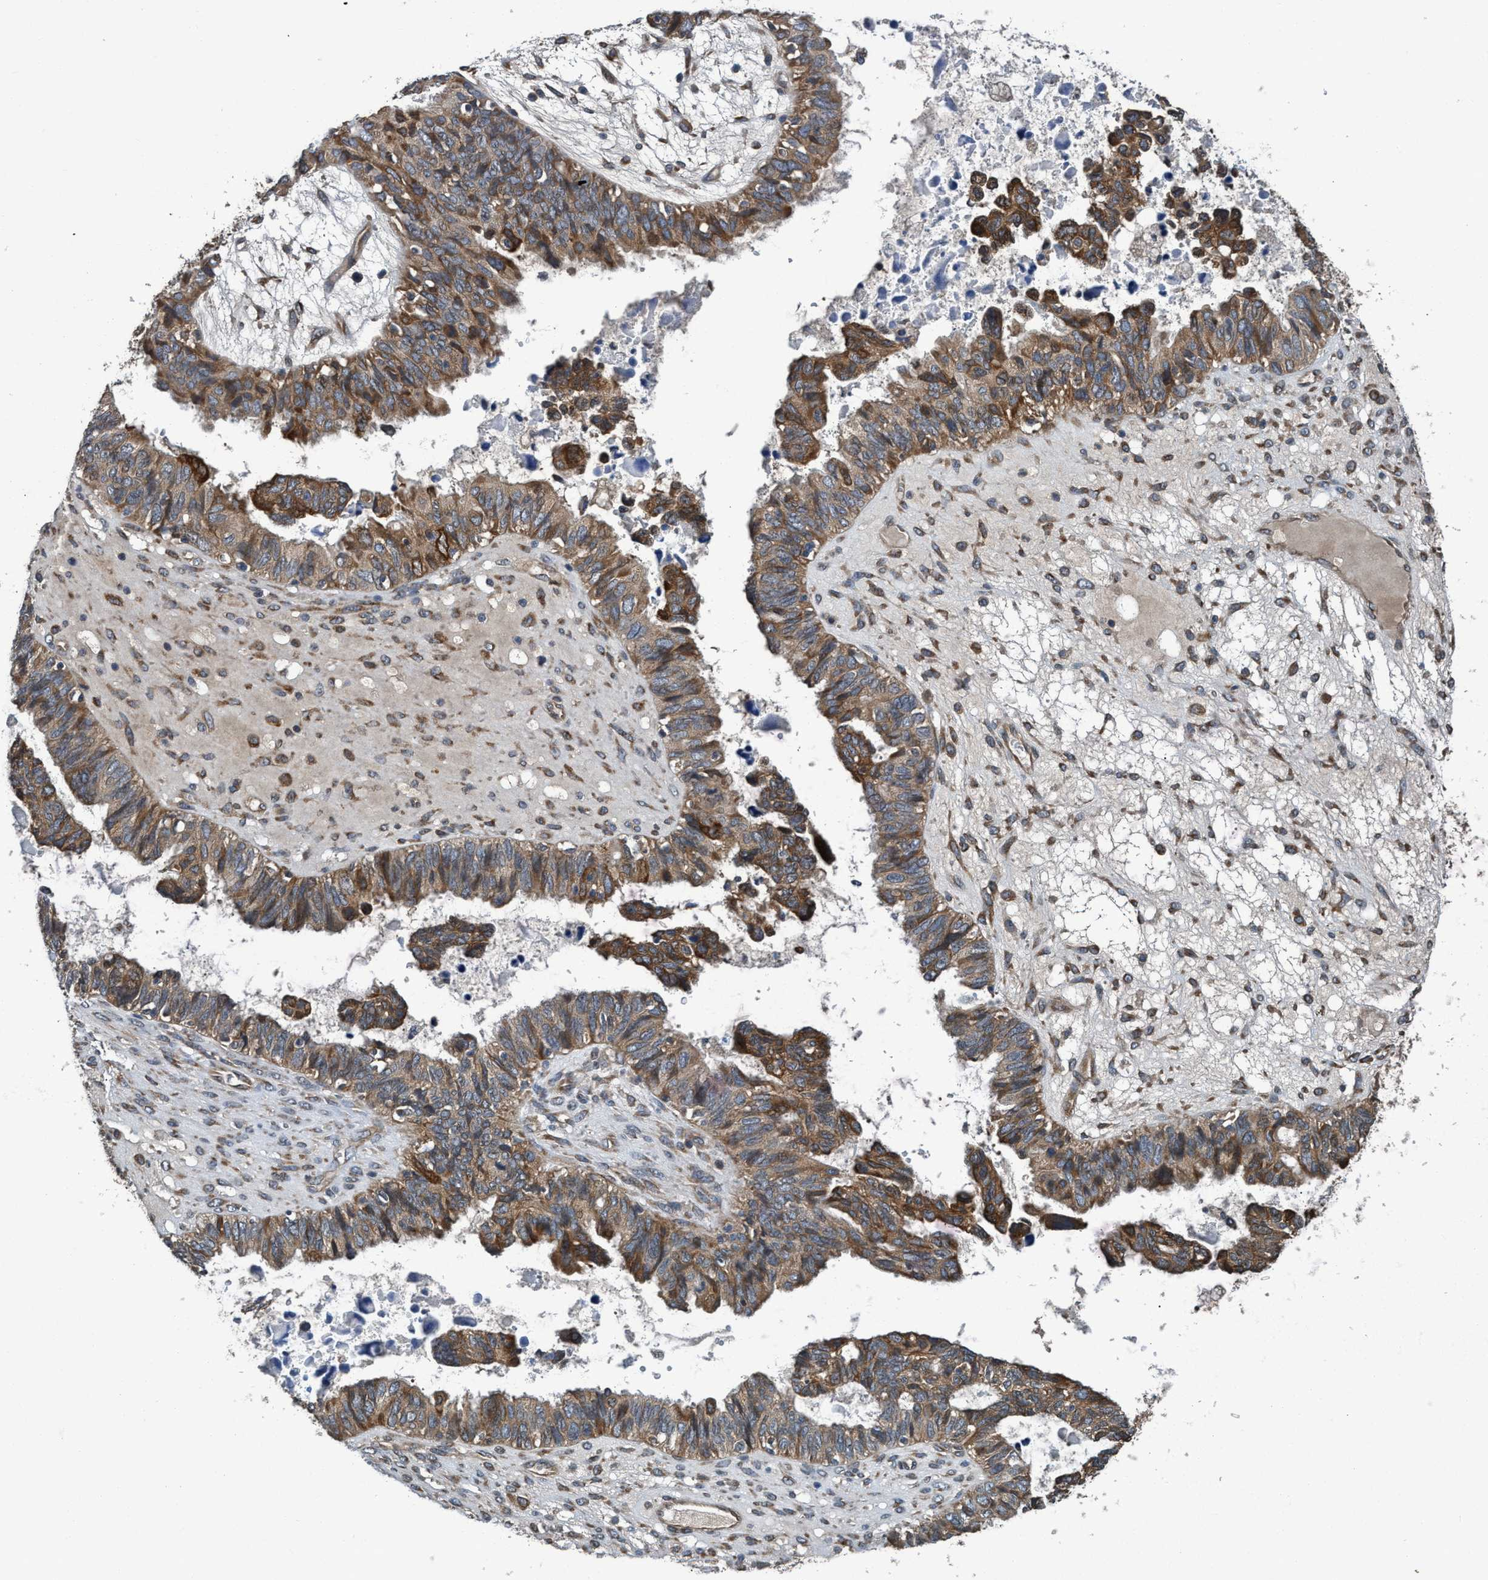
{"staining": {"intensity": "moderate", "quantity": "25%-75%", "location": "cytoplasmic/membranous"}, "tissue": "ovarian cancer", "cell_type": "Tumor cells", "image_type": "cancer", "snomed": [{"axis": "morphology", "description": "Cystadenocarcinoma, serous, NOS"}, {"axis": "topography", "description": "Ovary"}], "caption": "Protein expression analysis of human serous cystadenocarcinoma (ovarian) reveals moderate cytoplasmic/membranous staining in approximately 25%-75% of tumor cells.", "gene": "MACC1", "patient": {"sex": "female", "age": 79}}